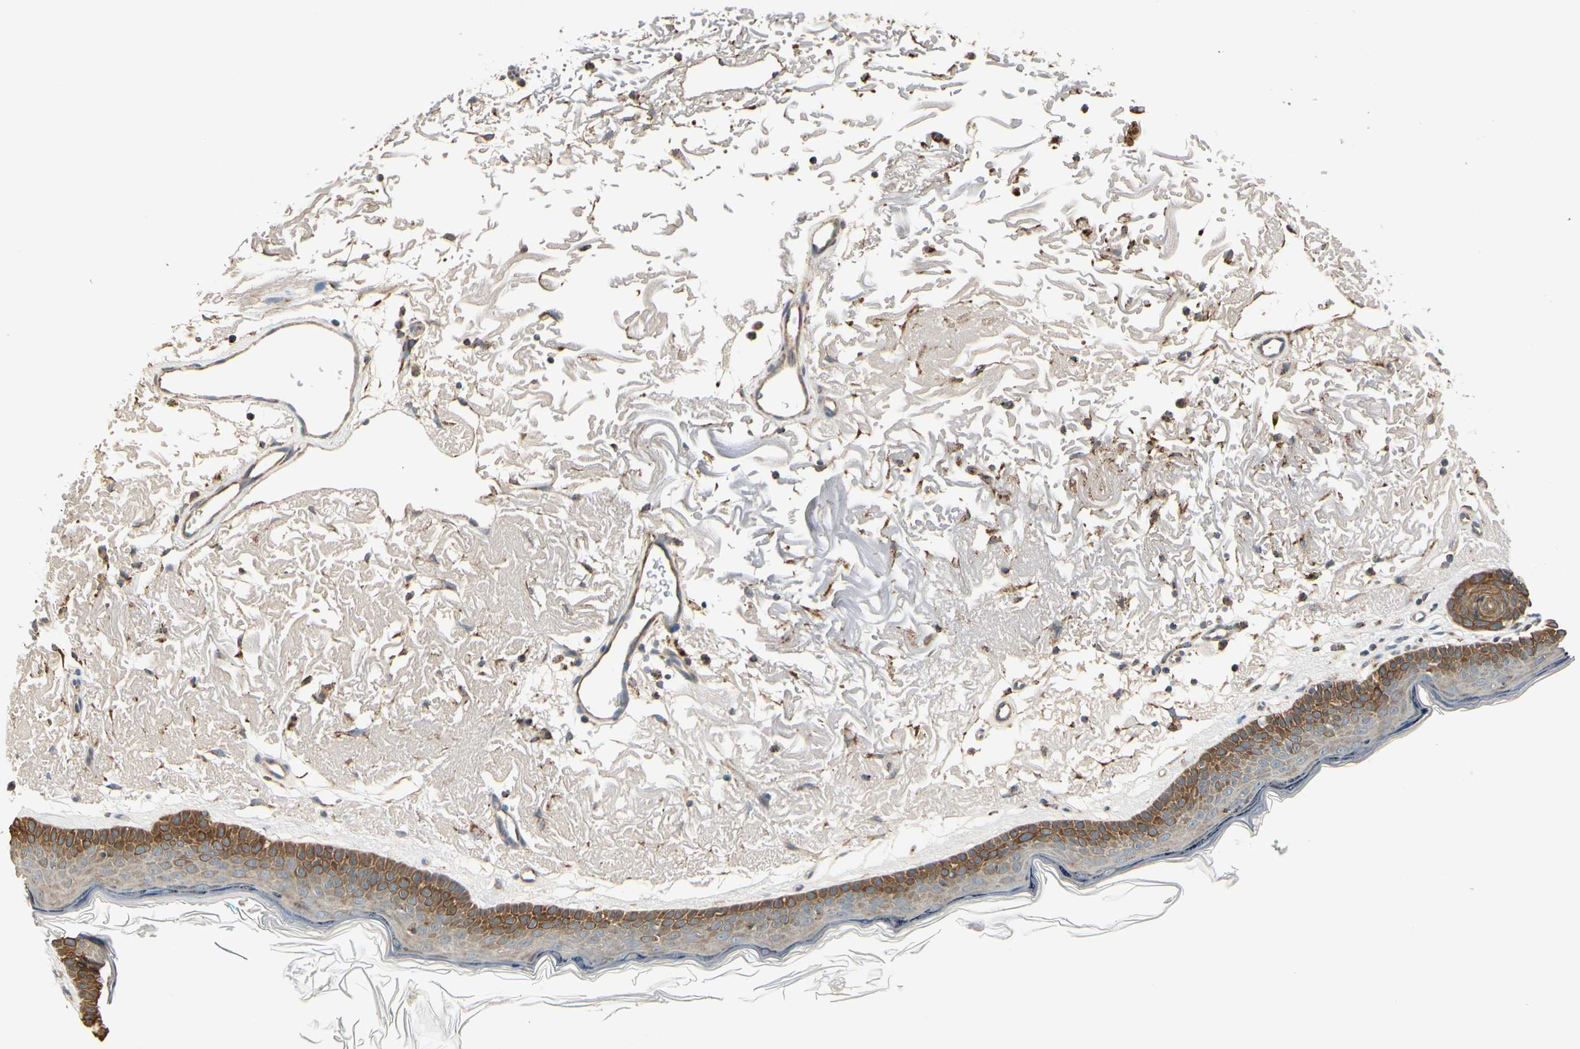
{"staining": {"intensity": "strong", "quantity": ">75%", "location": "cytoplasmic/membranous"}, "tissue": "skin", "cell_type": "Fibroblasts", "image_type": "normal", "snomed": [{"axis": "morphology", "description": "Normal tissue, NOS"}, {"axis": "topography", "description": "Skin"}], "caption": "IHC histopathology image of normal skin: human skin stained using IHC shows high levels of strong protein expression localized specifically in the cytoplasmic/membranous of fibroblasts, appearing as a cytoplasmic/membranous brown color.", "gene": "EPHB3", "patient": {"sex": "female", "age": 90}}